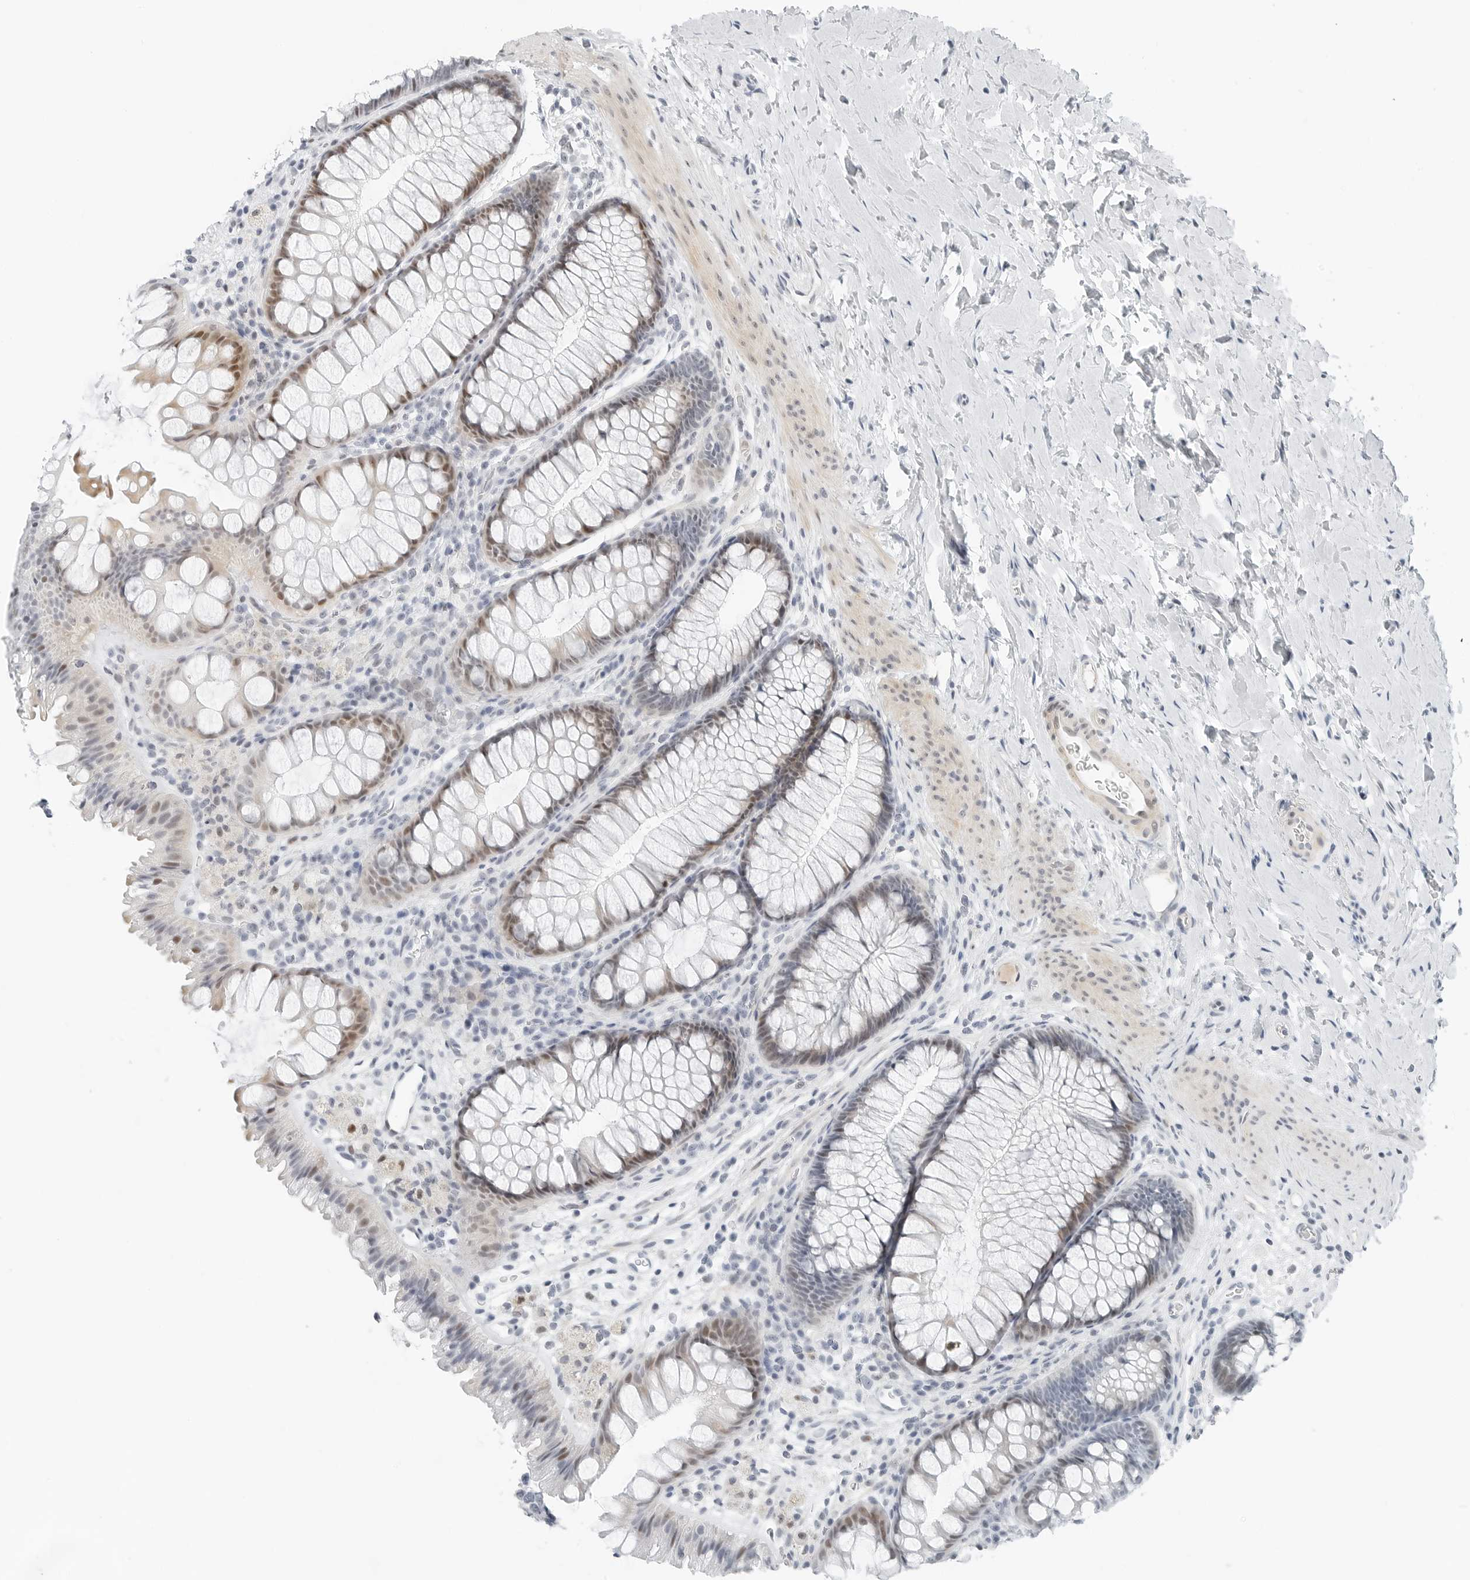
{"staining": {"intensity": "negative", "quantity": "none", "location": "none"}, "tissue": "colon", "cell_type": "Endothelial cells", "image_type": "normal", "snomed": [{"axis": "morphology", "description": "Normal tissue, NOS"}, {"axis": "topography", "description": "Colon"}], "caption": "A photomicrograph of colon stained for a protein demonstrates no brown staining in endothelial cells.", "gene": "NTMT2", "patient": {"sex": "female", "age": 62}}